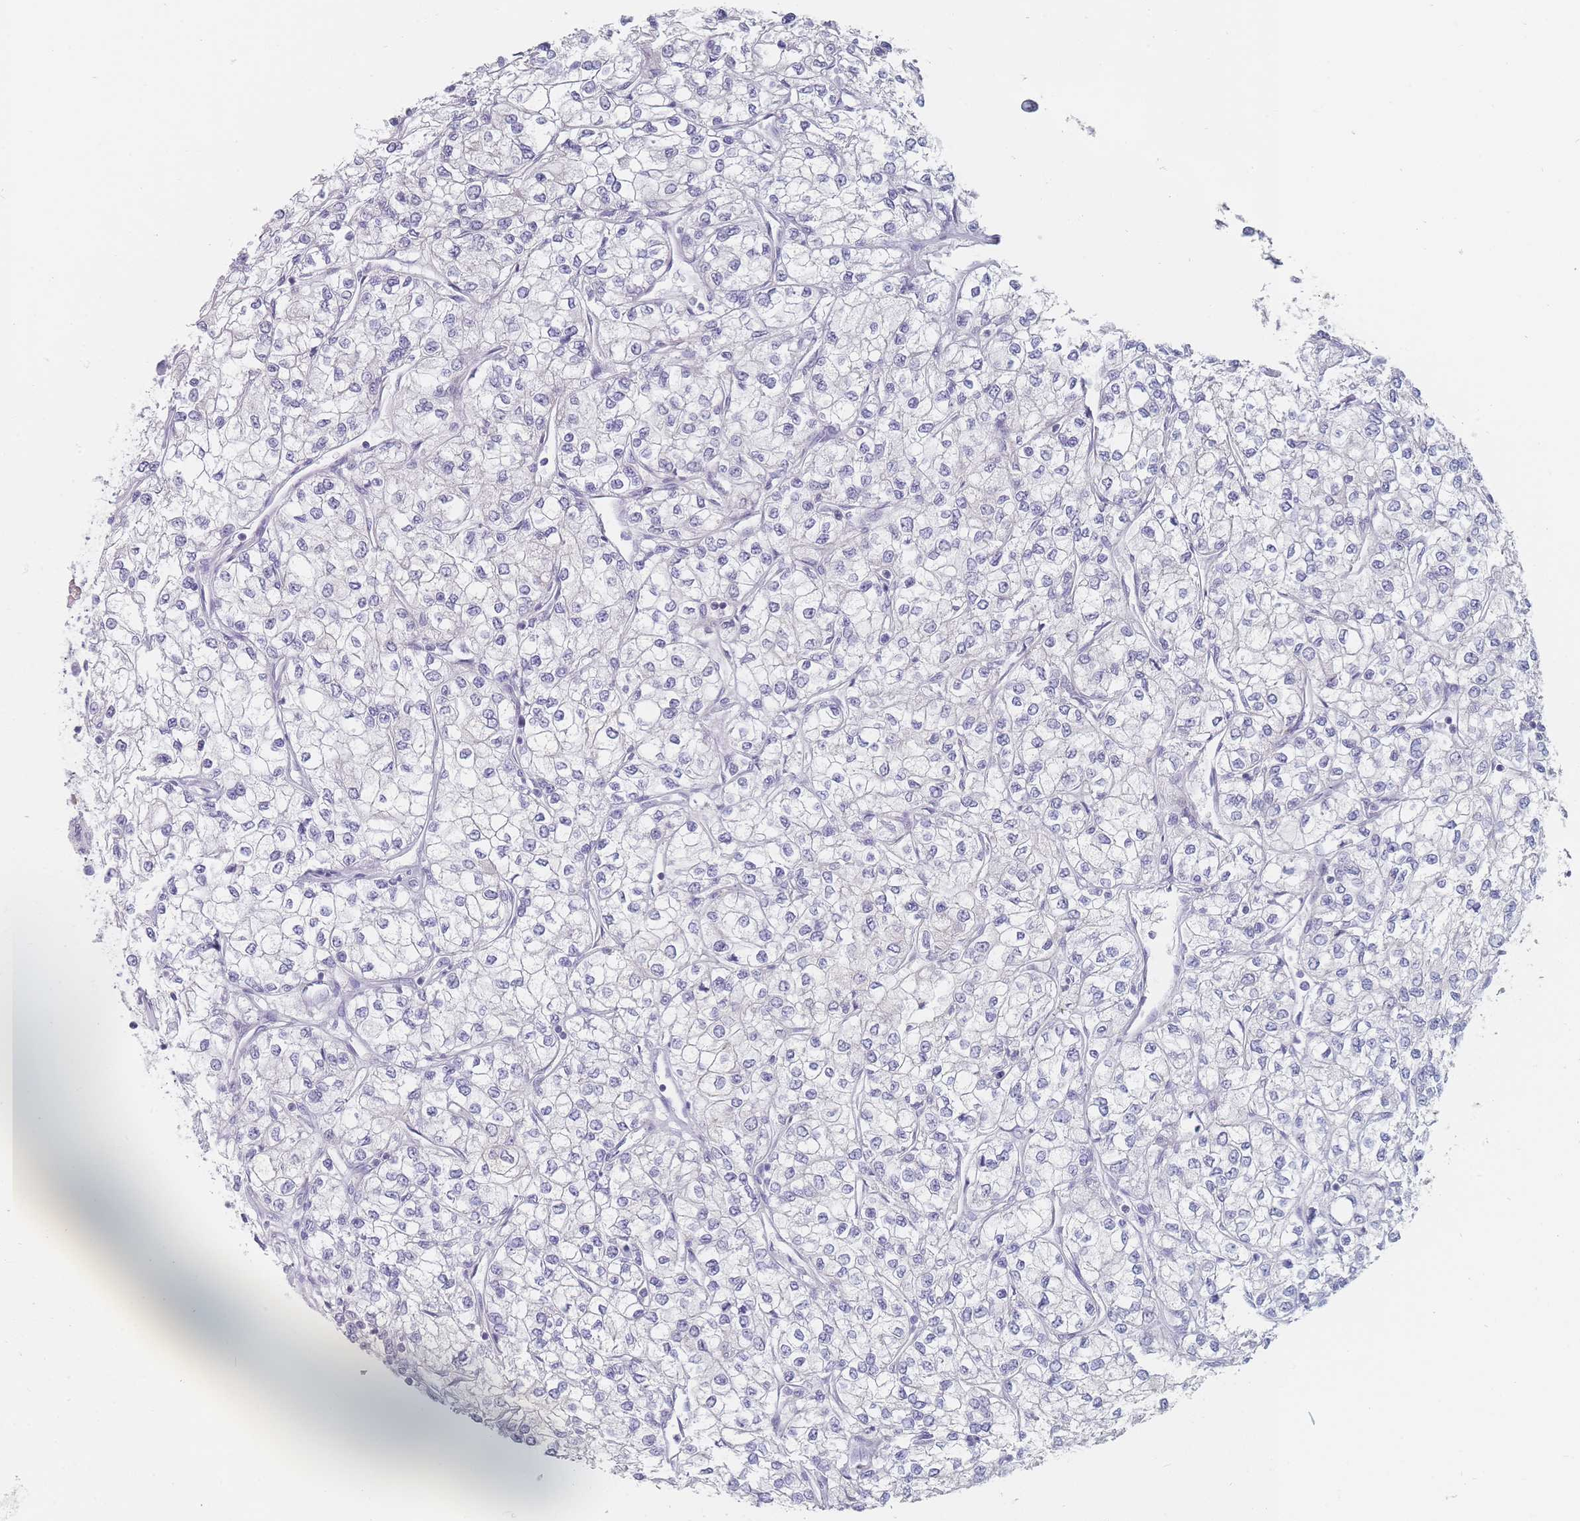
{"staining": {"intensity": "negative", "quantity": "none", "location": "none"}, "tissue": "renal cancer", "cell_type": "Tumor cells", "image_type": "cancer", "snomed": [{"axis": "morphology", "description": "Adenocarcinoma, NOS"}, {"axis": "topography", "description": "Kidney"}], "caption": "Tumor cells are negative for protein expression in human adenocarcinoma (renal). (Immunohistochemistry (ihc), brightfield microscopy, high magnification).", "gene": "MAP1S", "patient": {"sex": "male", "age": 80}}